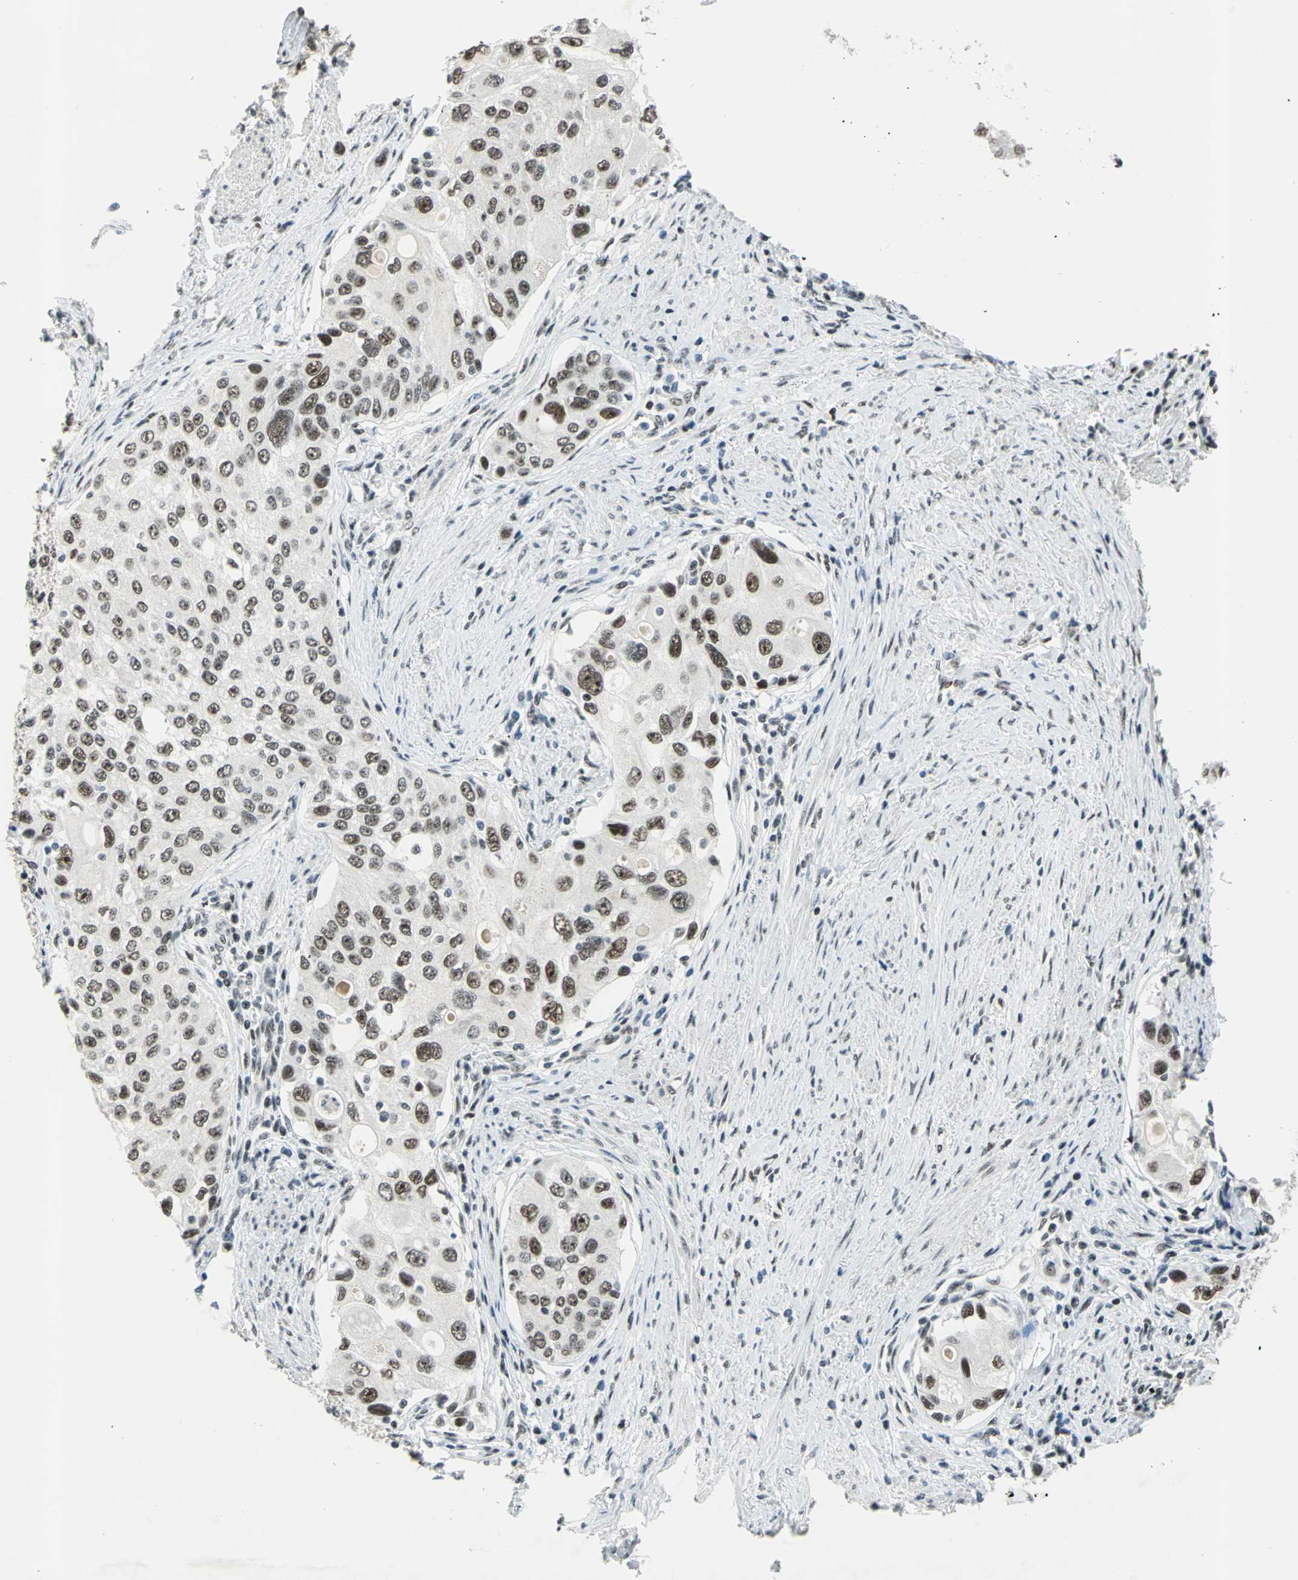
{"staining": {"intensity": "strong", "quantity": ">75%", "location": "nuclear"}, "tissue": "urothelial cancer", "cell_type": "Tumor cells", "image_type": "cancer", "snomed": [{"axis": "morphology", "description": "Urothelial carcinoma, High grade"}, {"axis": "topography", "description": "Urinary bladder"}], "caption": "Tumor cells demonstrate strong nuclear expression in about >75% of cells in high-grade urothelial carcinoma. (Stains: DAB in brown, nuclei in blue, Microscopy: brightfield microscopy at high magnification).", "gene": "KAT6B", "patient": {"sex": "female", "age": 56}}